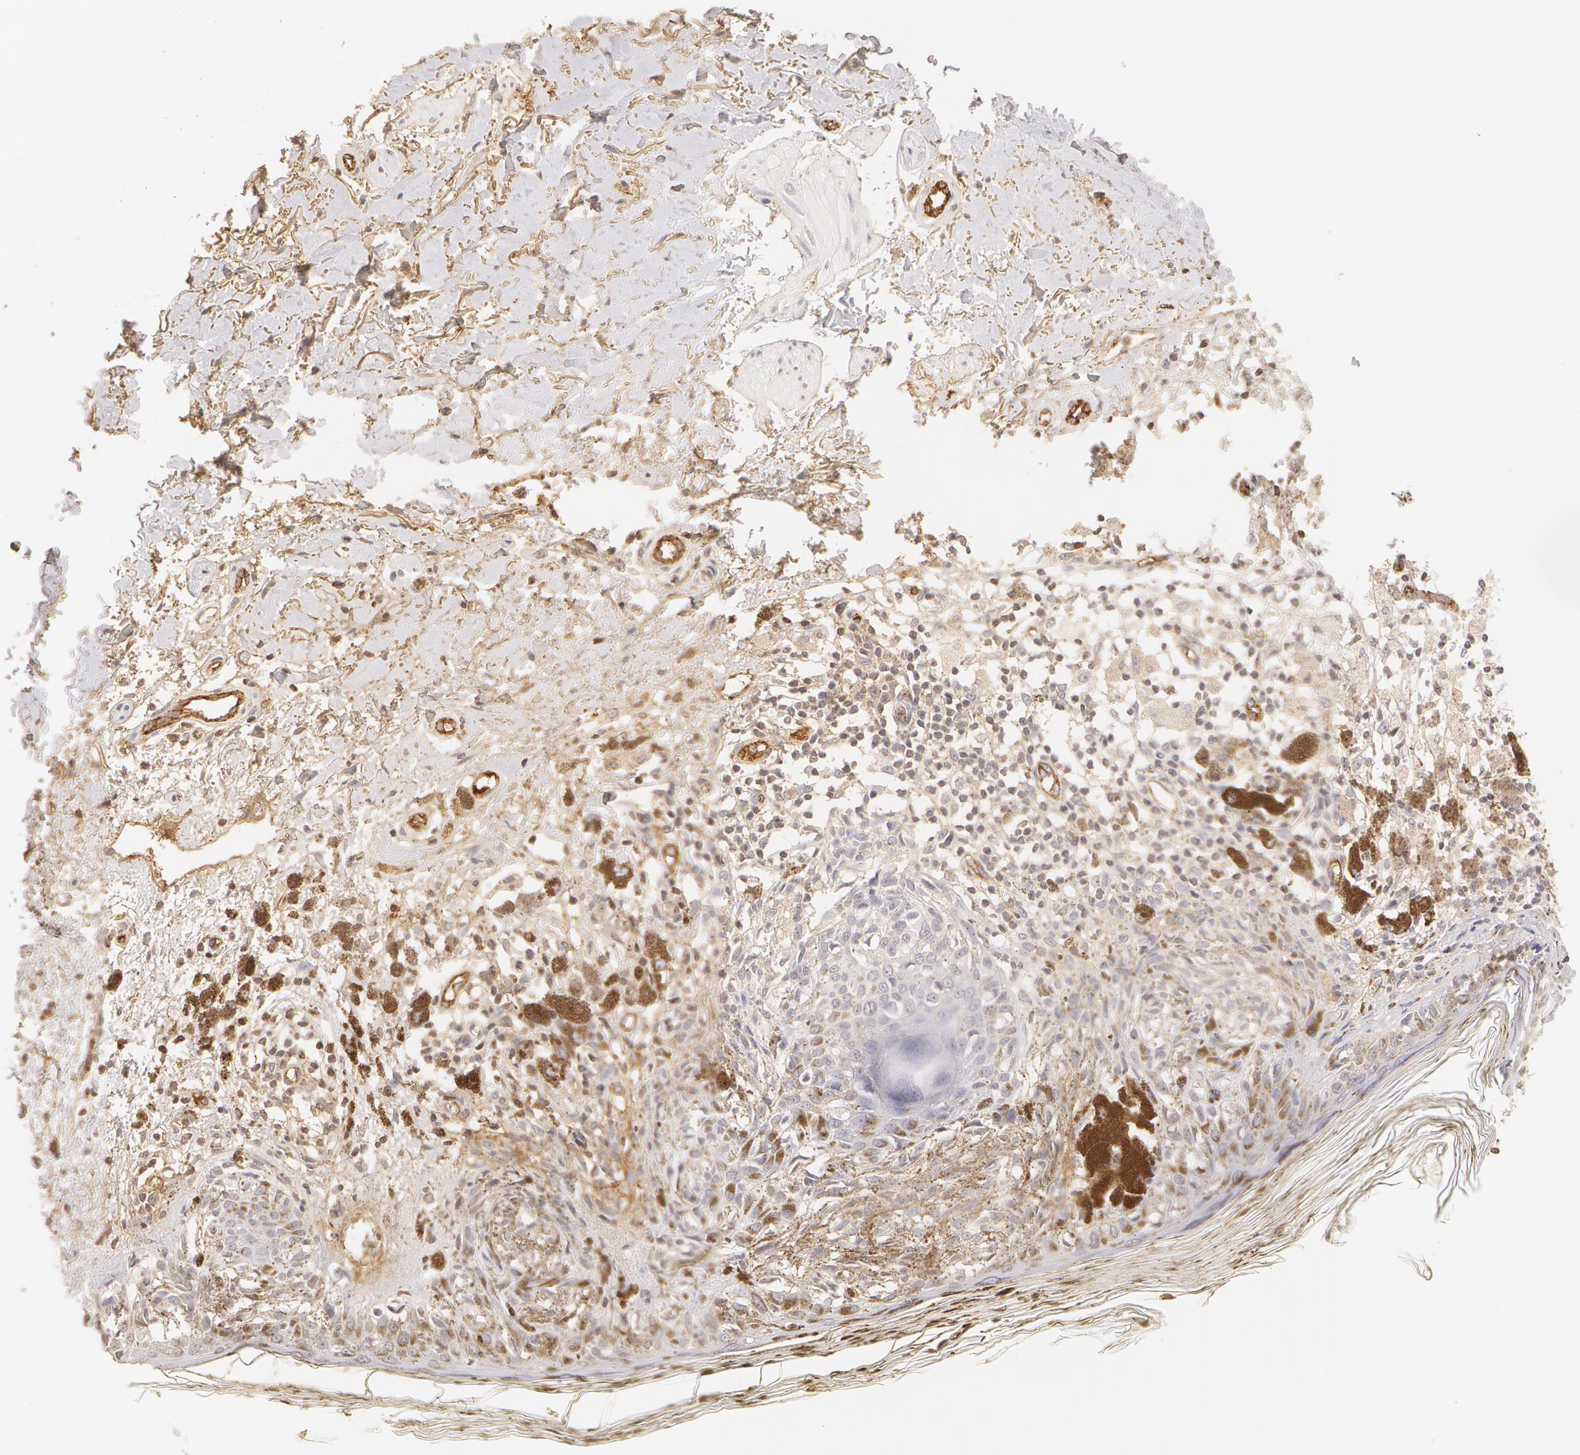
{"staining": {"intensity": "negative", "quantity": "none", "location": "none"}, "tissue": "melanoma", "cell_type": "Tumor cells", "image_type": "cancer", "snomed": [{"axis": "morphology", "description": "Malignant melanoma, NOS"}, {"axis": "topography", "description": "Skin"}], "caption": "High magnification brightfield microscopy of malignant melanoma stained with DAB (3,3'-diaminobenzidine) (brown) and counterstained with hematoxylin (blue): tumor cells show no significant expression. (DAB (3,3'-diaminobenzidine) immunohistochemistry (IHC), high magnification).", "gene": "VWF", "patient": {"sex": "male", "age": 88}}